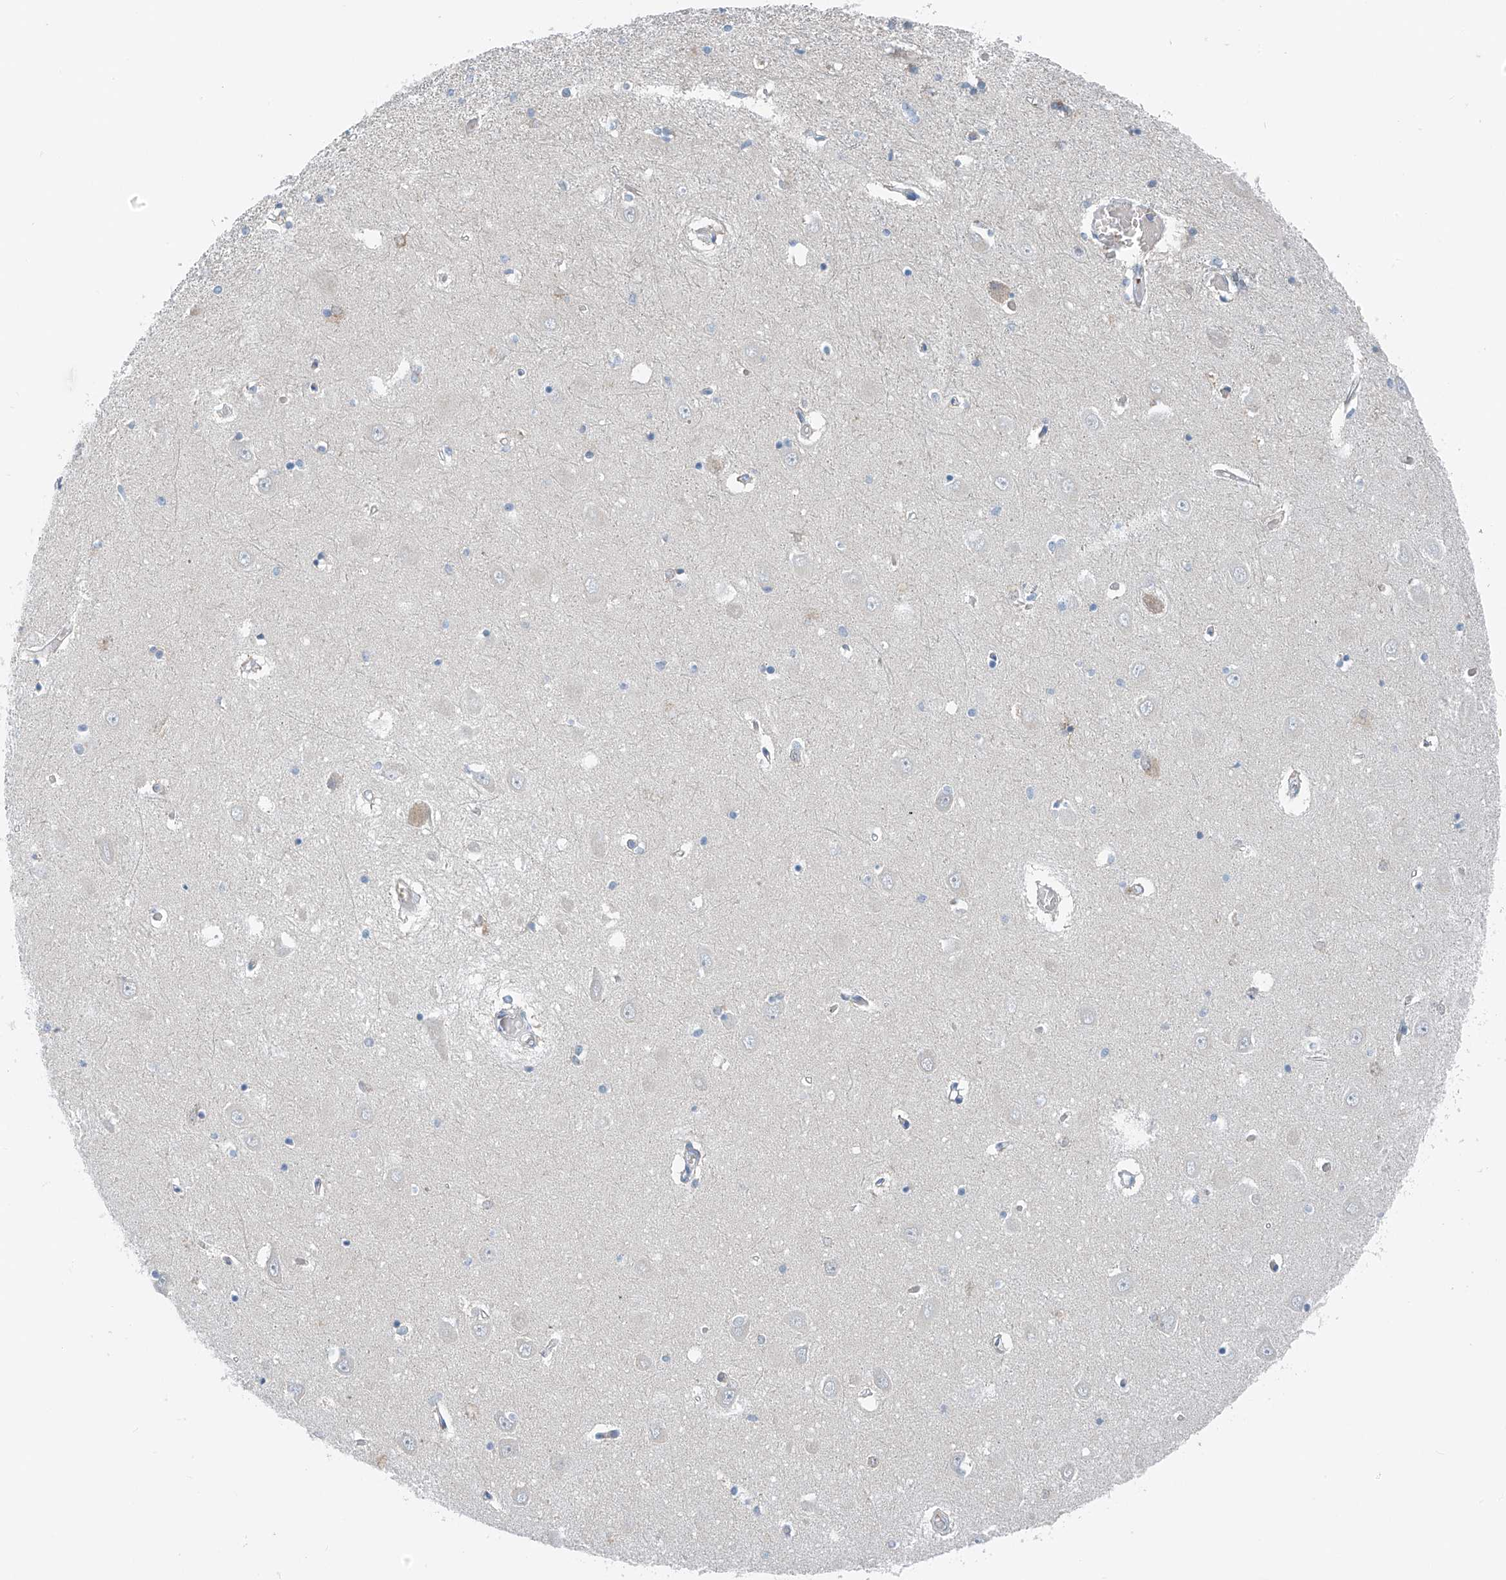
{"staining": {"intensity": "negative", "quantity": "none", "location": "none"}, "tissue": "hippocampus", "cell_type": "Glial cells", "image_type": "normal", "snomed": [{"axis": "morphology", "description": "Normal tissue, NOS"}, {"axis": "topography", "description": "Hippocampus"}], "caption": "An image of human hippocampus is negative for staining in glial cells. The staining is performed using DAB (3,3'-diaminobenzidine) brown chromogen with nuclei counter-stained in using hematoxylin.", "gene": "FGD2", "patient": {"sex": "male", "age": 70}}